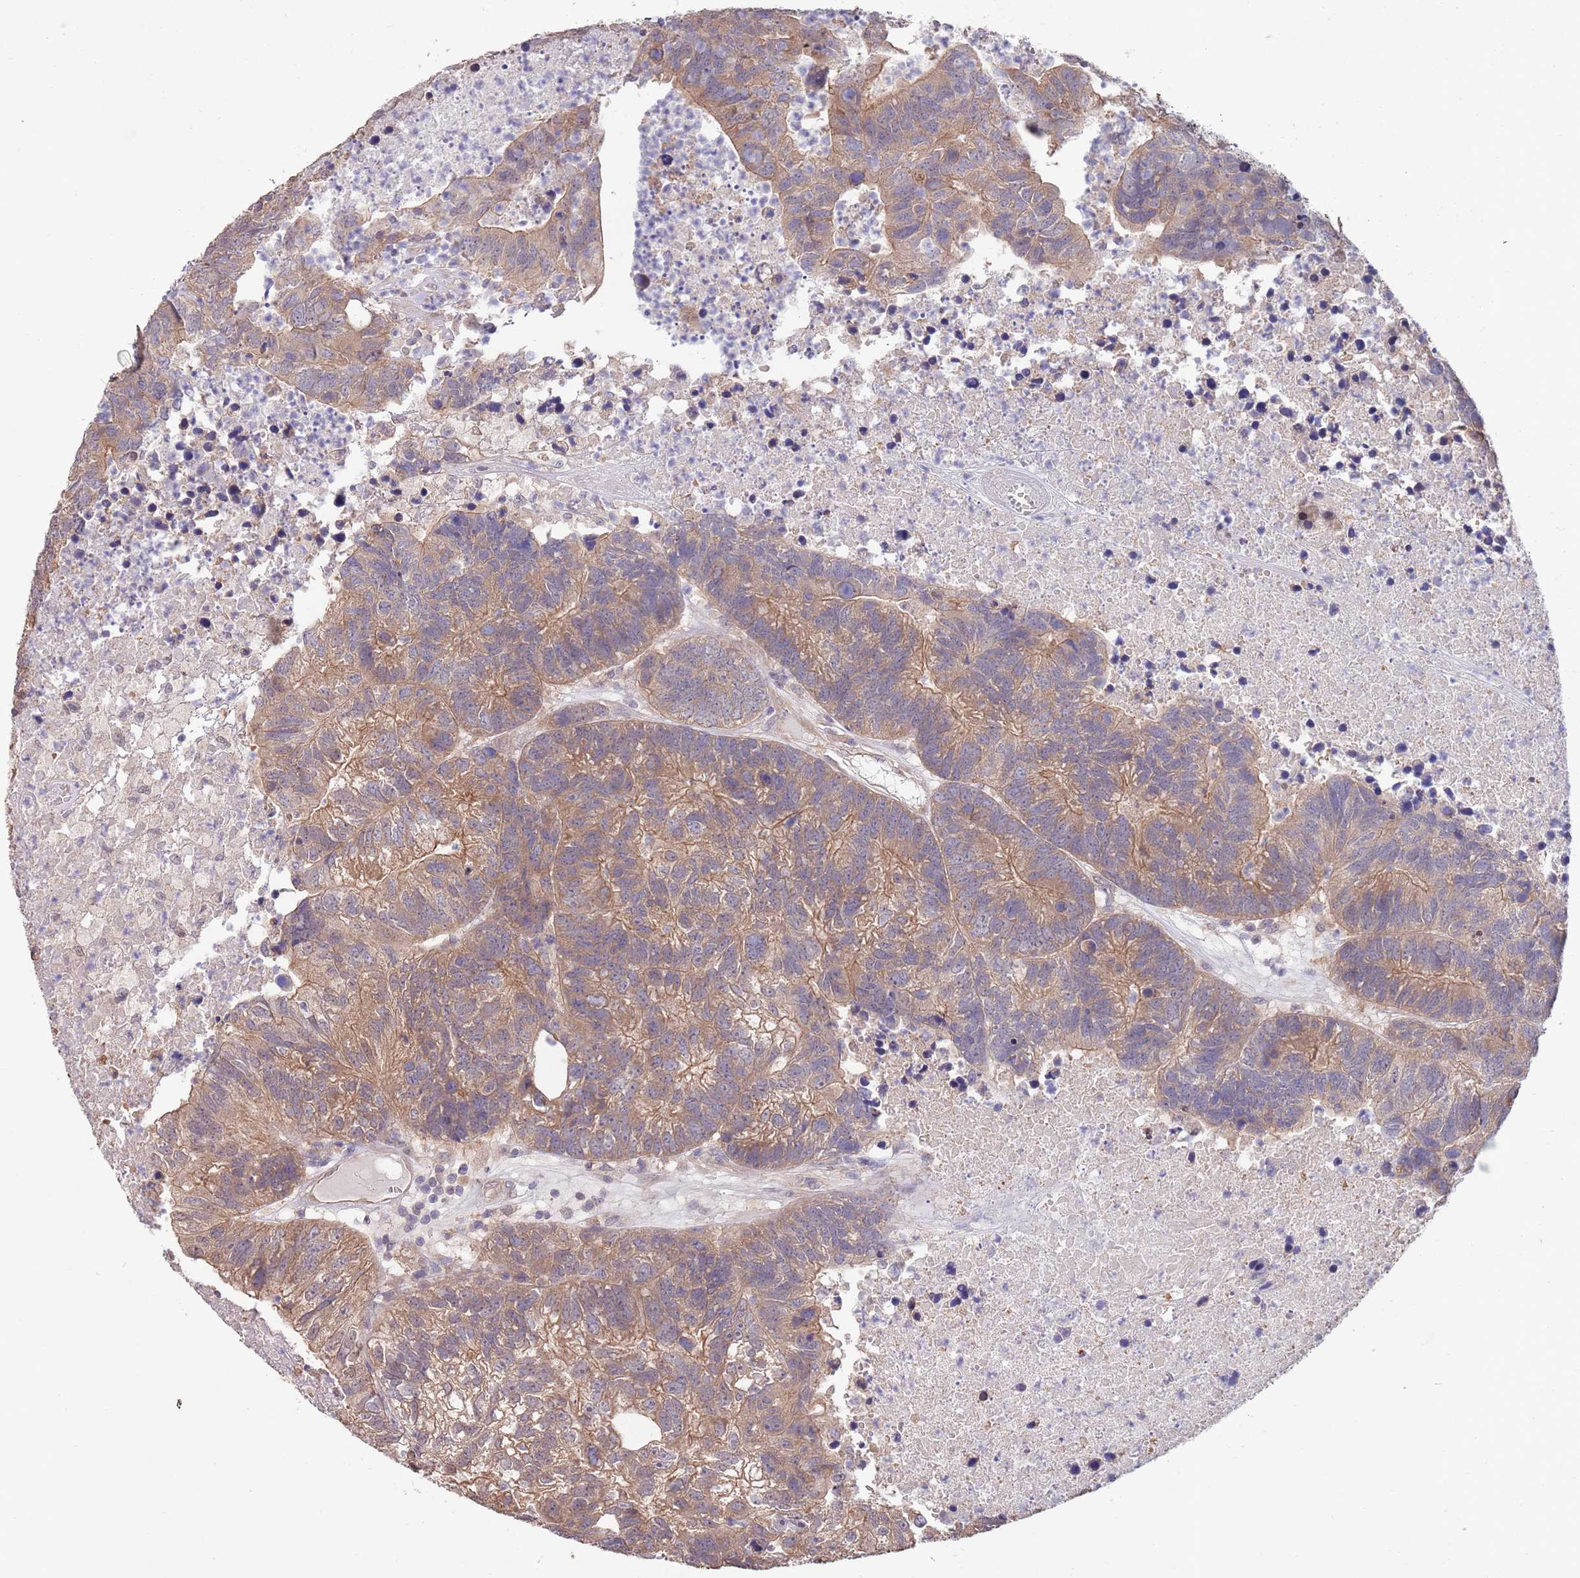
{"staining": {"intensity": "moderate", "quantity": ">75%", "location": "cytoplasmic/membranous"}, "tissue": "colorectal cancer", "cell_type": "Tumor cells", "image_type": "cancer", "snomed": [{"axis": "morphology", "description": "Adenocarcinoma, NOS"}, {"axis": "topography", "description": "Colon"}], "caption": "Approximately >75% of tumor cells in human colorectal adenocarcinoma demonstrate moderate cytoplasmic/membranous protein positivity as visualized by brown immunohistochemical staining.", "gene": "MARVELD2", "patient": {"sex": "female", "age": 48}}